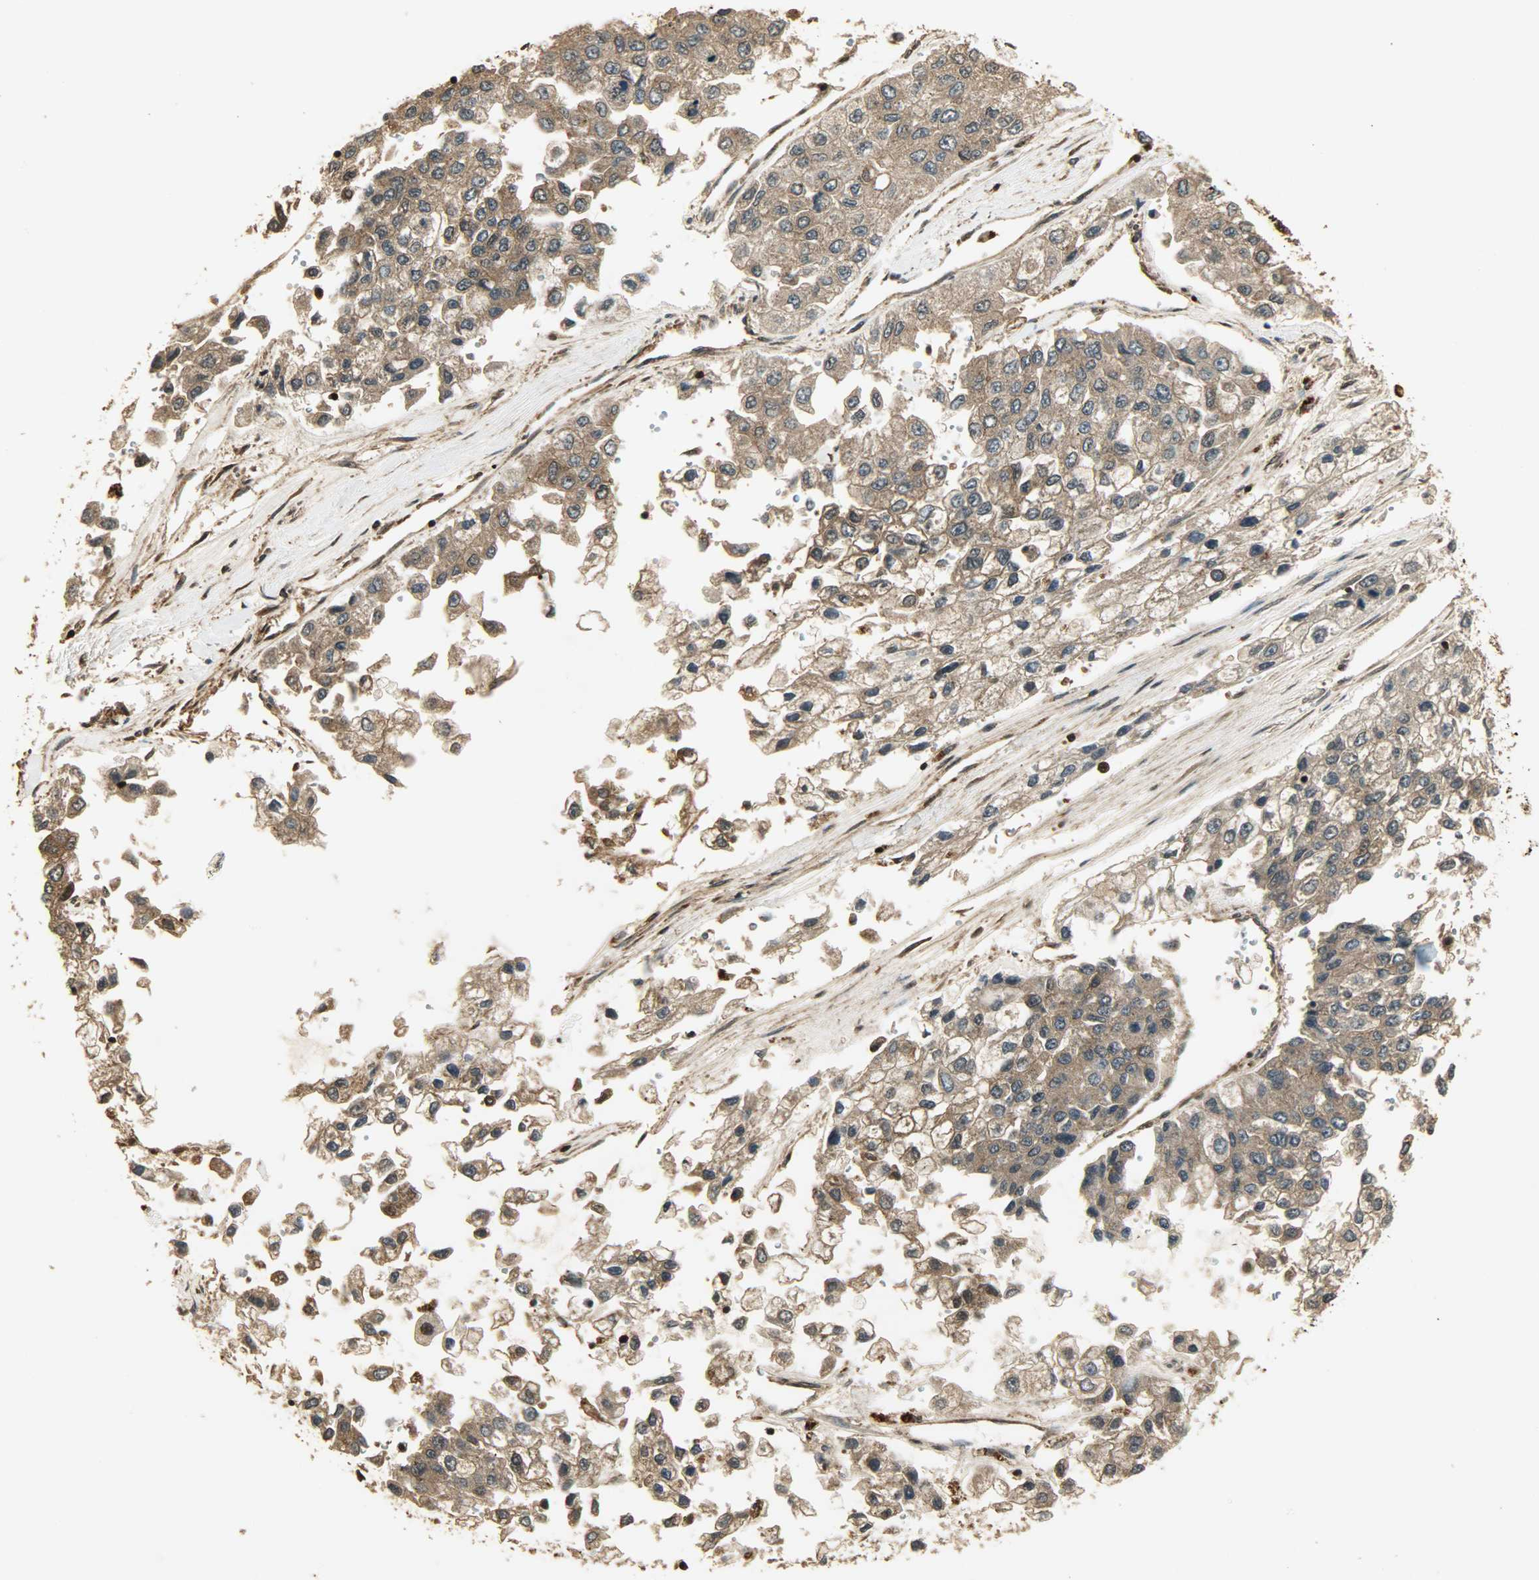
{"staining": {"intensity": "moderate", "quantity": ">75%", "location": "cytoplasmic/membranous"}, "tissue": "liver cancer", "cell_type": "Tumor cells", "image_type": "cancer", "snomed": [{"axis": "morphology", "description": "Carcinoma, Hepatocellular, NOS"}, {"axis": "topography", "description": "Liver"}], "caption": "Approximately >75% of tumor cells in human liver hepatocellular carcinoma exhibit moderate cytoplasmic/membranous protein expression as visualized by brown immunohistochemical staining.", "gene": "YWHAZ", "patient": {"sex": "female", "age": 66}}